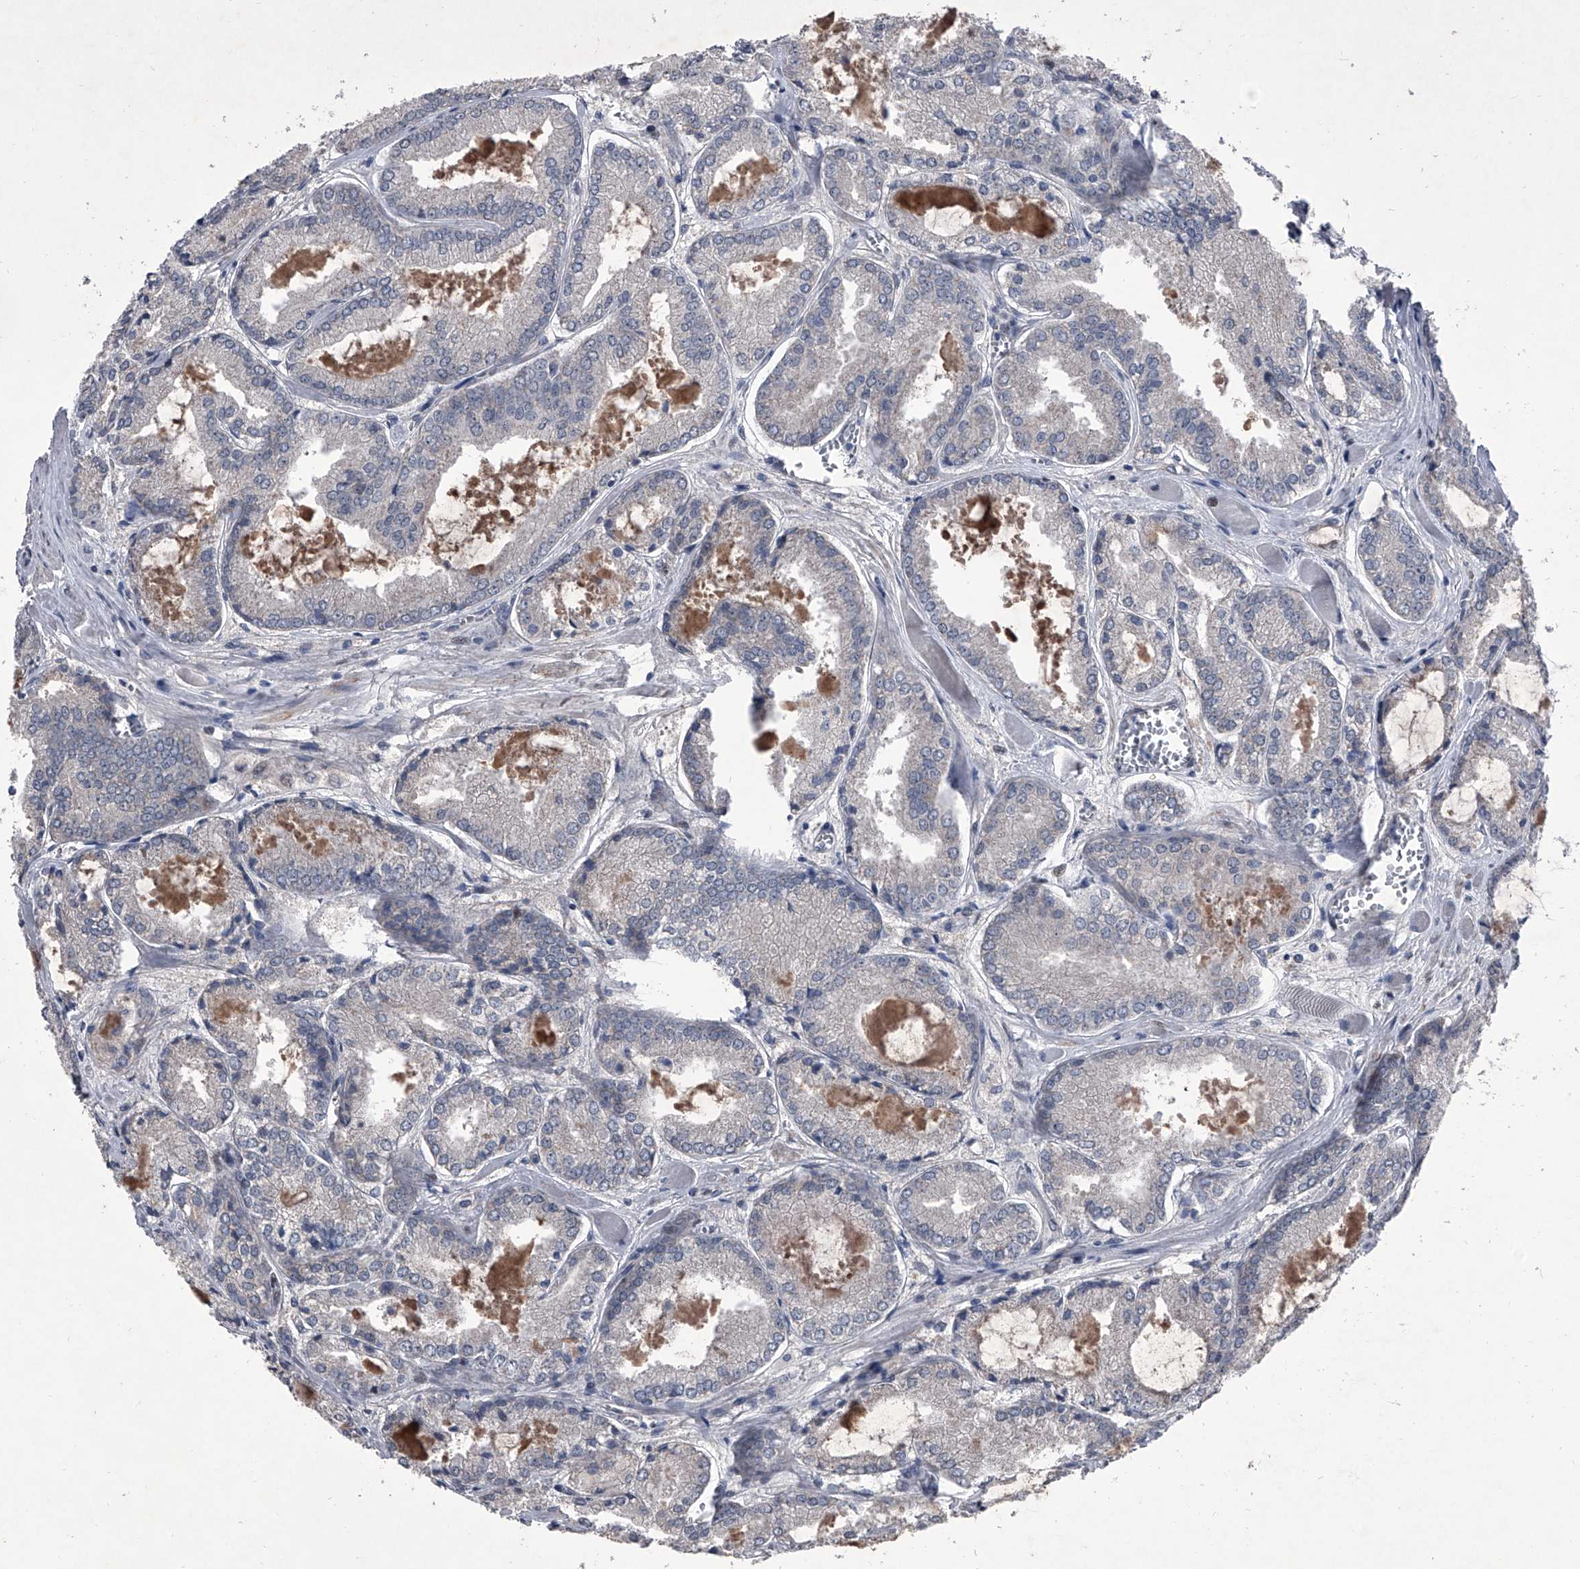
{"staining": {"intensity": "negative", "quantity": "none", "location": "none"}, "tissue": "prostate cancer", "cell_type": "Tumor cells", "image_type": "cancer", "snomed": [{"axis": "morphology", "description": "Adenocarcinoma, Low grade"}, {"axis": "topography", "description": "Prostate"}], "caption": "Tumor cells are negative for protein expression in human prostate low-grade adenocarcinoma.", "gene": "ELK4", "patient": {"sex": "male", "age": 67}}